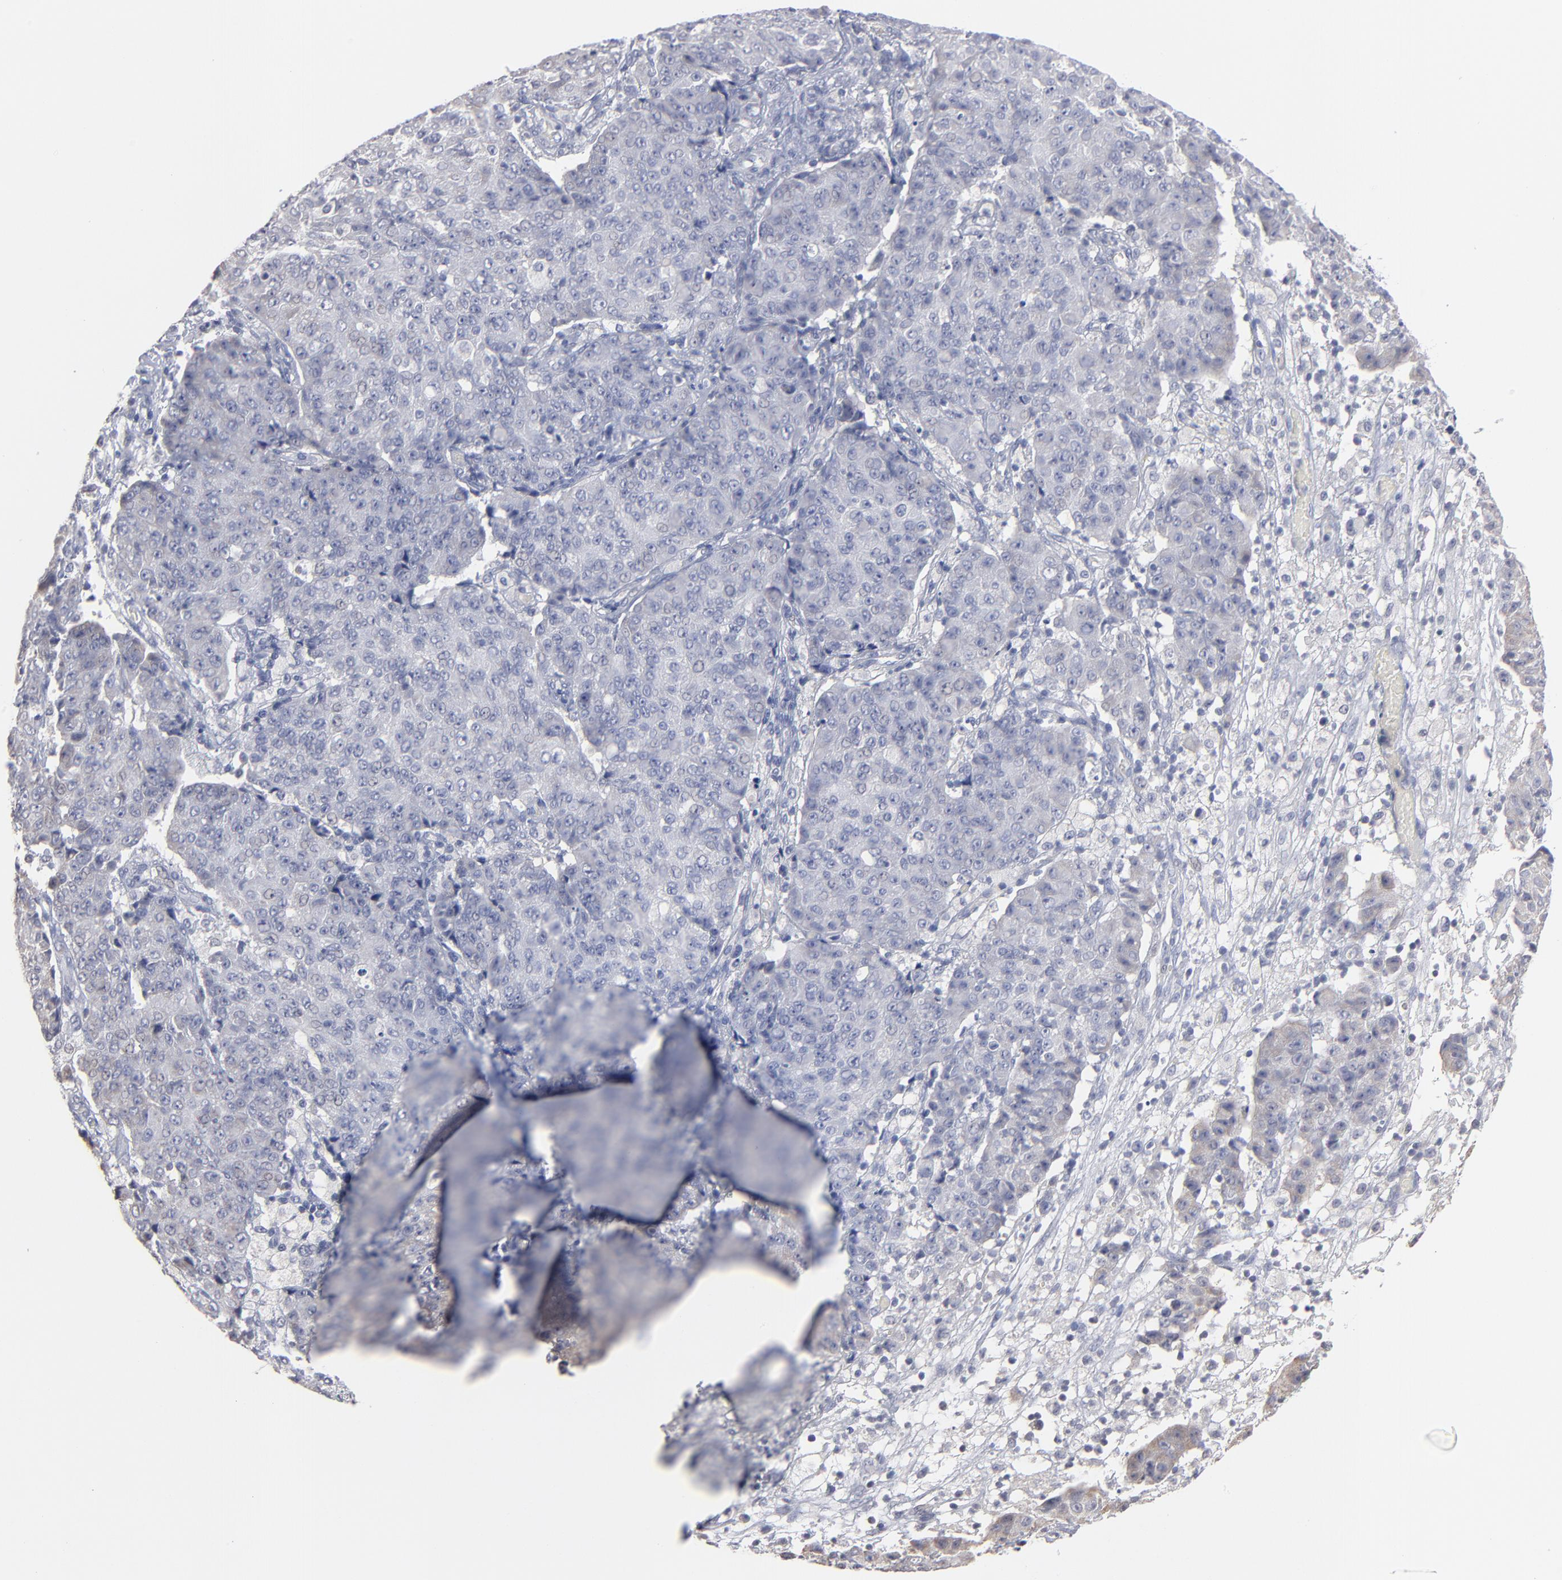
{"staining": {"intensity": "negative", "quantity": "none", "location": "none"}, "tissue": "ovarian cancer", "cell_type": "Tumor cells", "image_type": "cancer", "snomed": [{"axis": "morphology", "description": "Carcinoma, endometroid"}, {"axis": "topography", "description": "Ovary"}], "caption": "An immunohistochemistry histopathology image of ovarian cancer is shown. There is no staining in tumor cells of ovarian cancer. (DAB (3,3'-diaminobenzidine) immunohistochemistry visualized using brightfield microscopy, high magnification).", "gene": "RPH3A", "patient": {"sex": "female", "age": 42}}